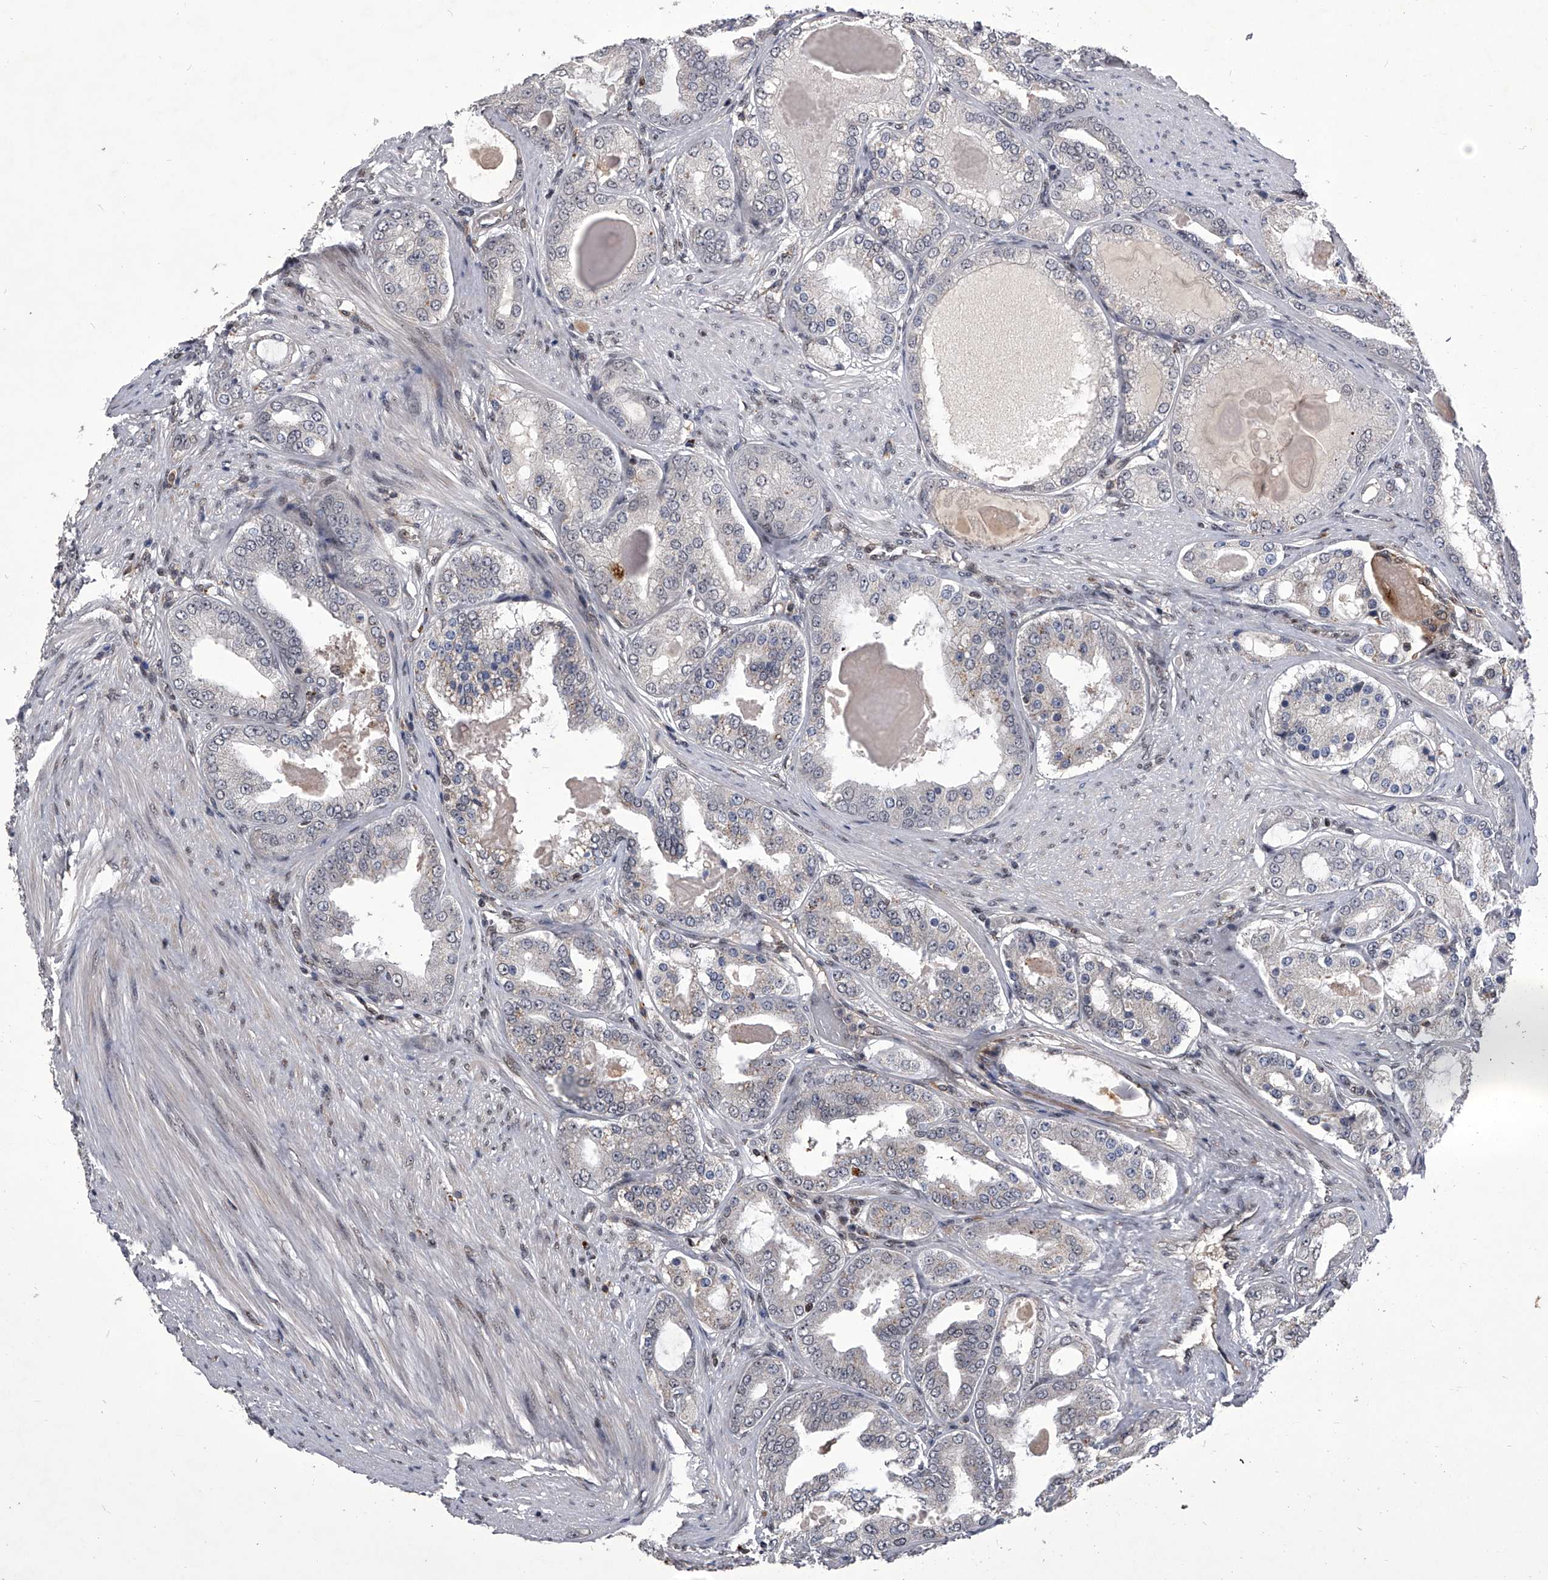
{"staining": {"intensity": "negative", "quantity": "none", "location": "none"}, "tissue": "prostate cancer", "cell_type": "Tumor cells", "image_type": "cancer", "snomed": [{"axis": "morphology", "description": "Adenocarcinoma, High grade"}, {"axis": "topography", "description": "Prostate"}], "caption": "The immunohistochemistry photomicrograph has no significant staining in tumor cells of prostate cancer (adenocarcinoma (high-grade)) tissue.", "gene": "CMTR1", "patient": {"sex": "male", "age": 60}}